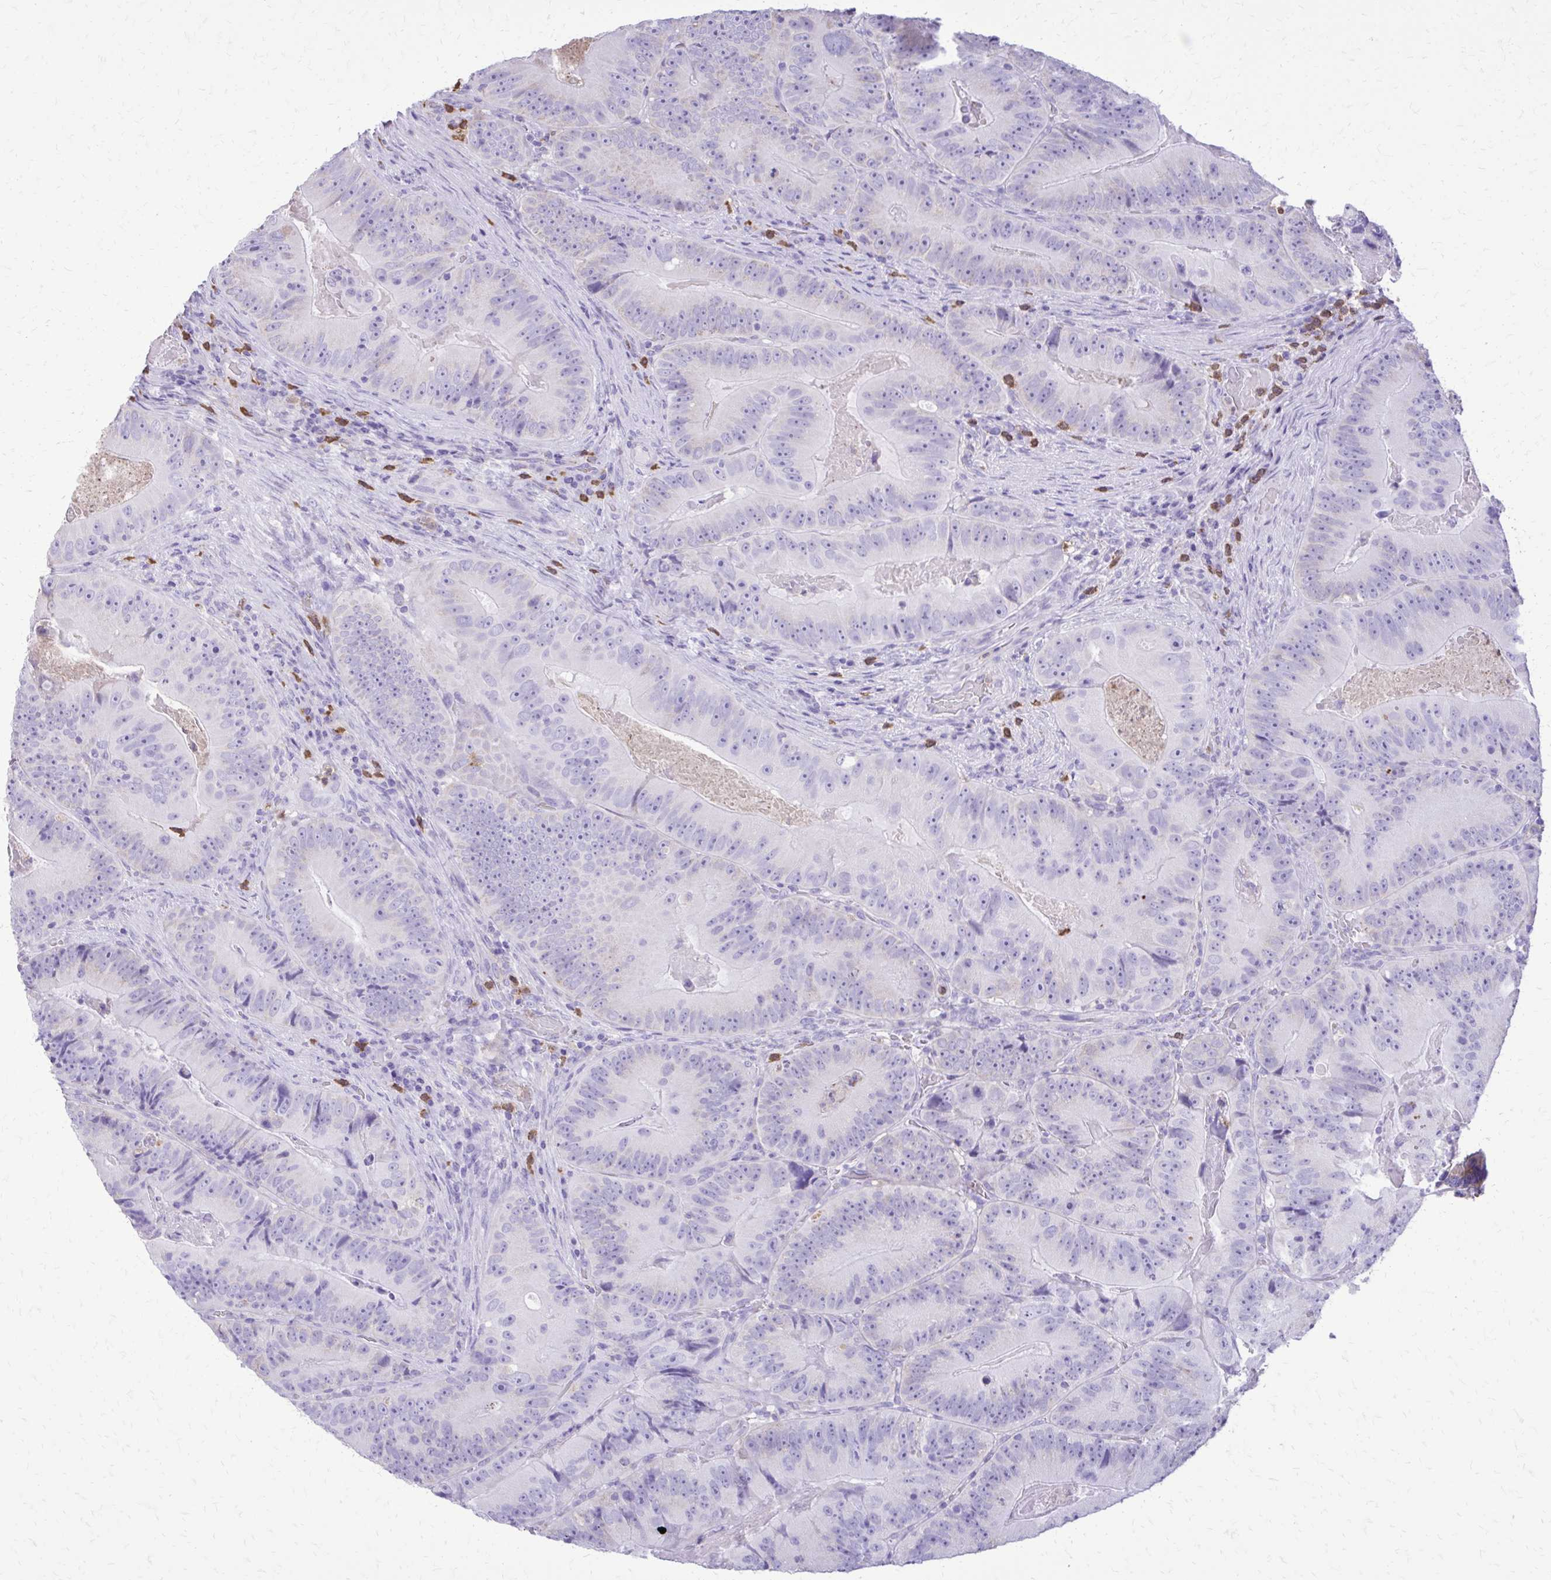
{"staining": {"intensity": "negative", "quantity": "none", "location": "none"}, "tissue": "colorectal cancer", "cell_type": "Tumor cells", "image_type": "cancer", "snomed": [{"axis": "morphology", "description": "Adenocarcinoma, NOS"}, {"axis": "topography", "description": "Colon"}], "caption": "This is an immunohistochemistry (IHC) histopathology image of colorectal cancer. There is no expression in tumor cells.", "gene": "CAT", "patient": {"sex": "female", "age": 86}}